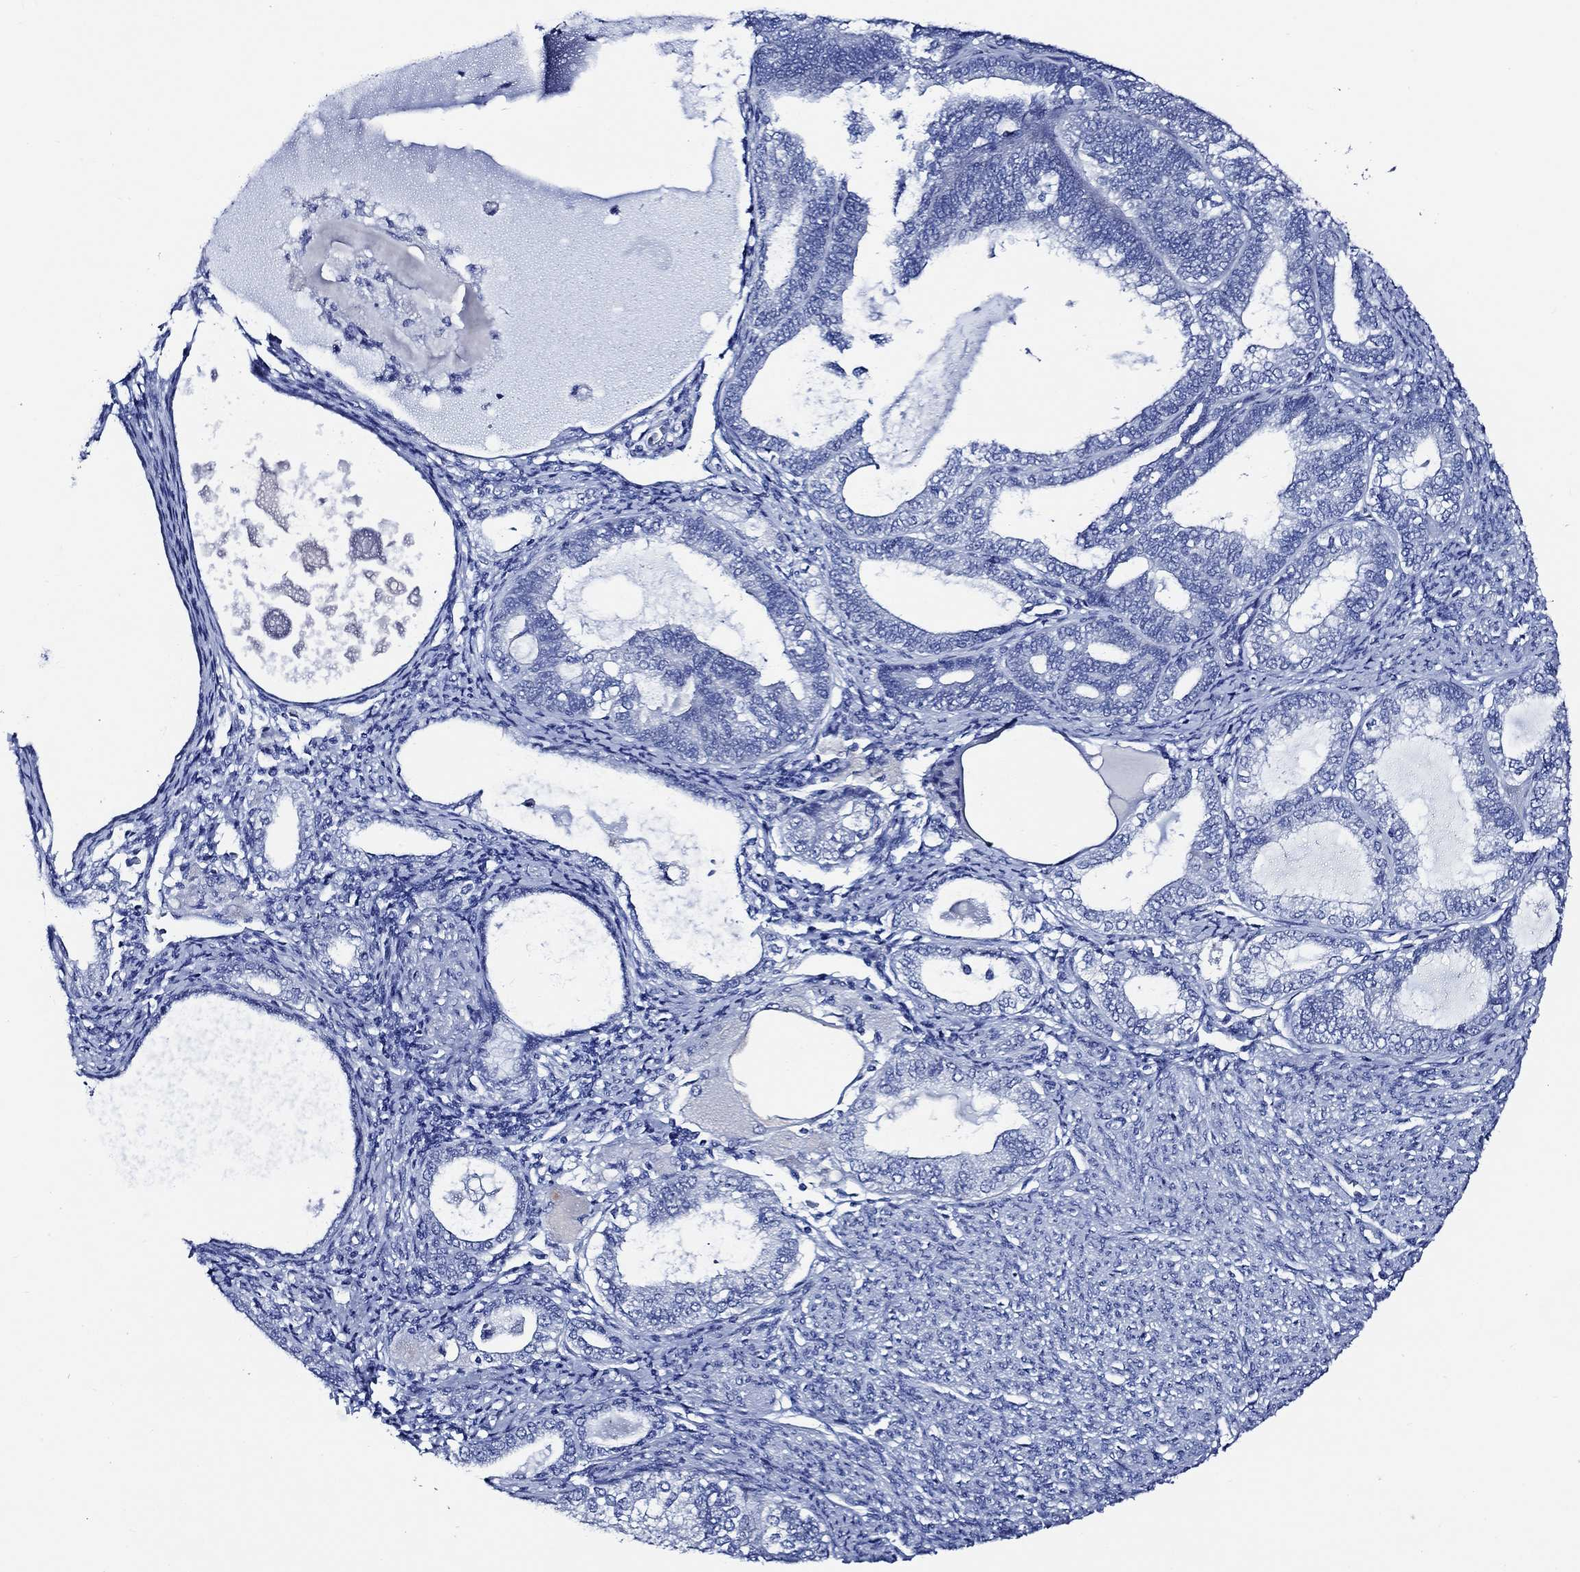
{"staining": {"intensity": "negative", "quantity": "none", "location": "none"}, "tissue": "endometrial cancer", "cell_type": "Tumor cells", "image_type": "cancer", "snomed": [{"axis": "morphology", "description": "Adenocarcinoma, NOS"}, {"axis": "topography", "description": "Endometrium"}], "caption": "Immunohistochemical staining of adenocarcinoma (endometrial) demonstrates no significant staining in tumor cells.", "gene": "WDR62", "patient": {"sex": "female", "age": 86}}